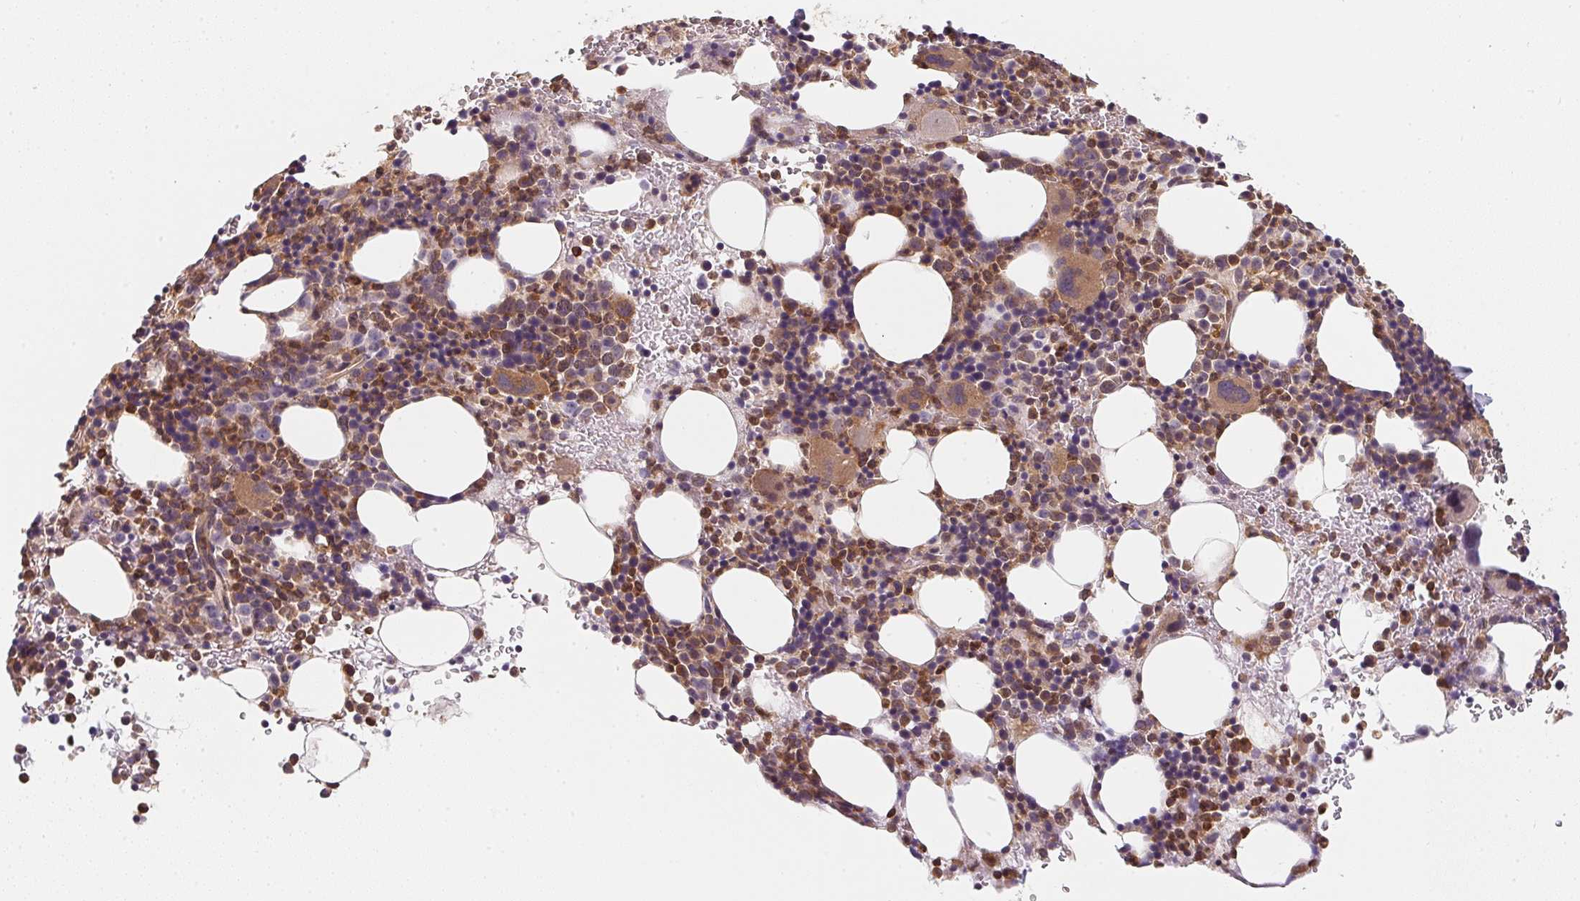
{"staining": {"intensity": "moderate", "quantity": "25%-75%", "location": "cytoplasmic/membranous"}, "tissue": "bone marrow", "cell_type": "Hematopoietic cells", "image_type": "normal", "snomed": [{"axis": "morphology", "description": "Normal tissue, NOS"}, {"axis": "topography", "description": "Bone marrow"}], "caption": "Protein expression analysis of normal bone marrow exhibits moderate cytoplasmic/membranous staining in about 25%-75% of hematopoietic cells. (DAB (3,3'-diaminobenzidine) = brown stain, brightfield microscopy at high magnification).", "gene": "ANKRD13A", "patient": {"sex": "male", "age": 63}}